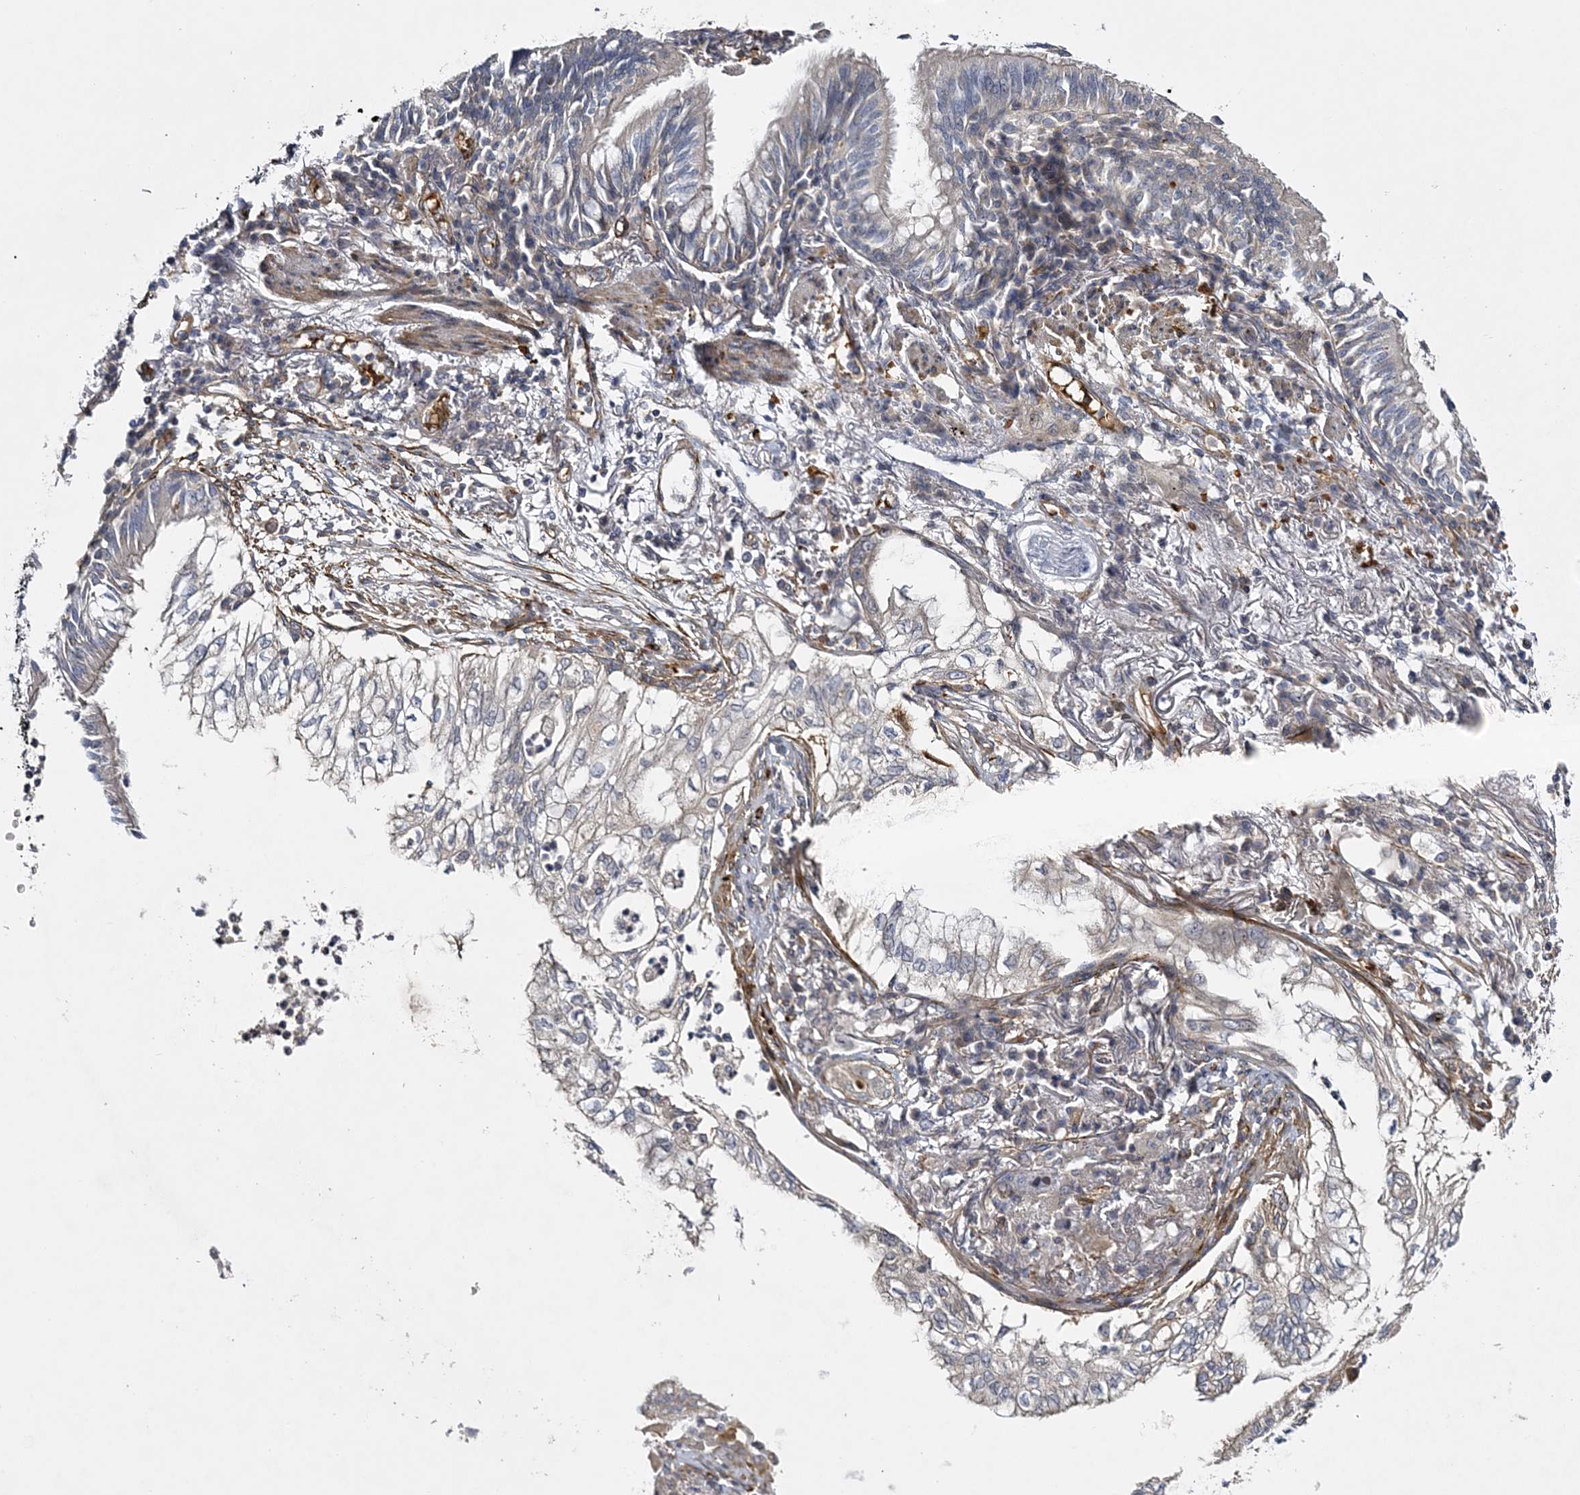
{"staining": {"intensity": "weak", "quantity": "<25%", "location": "cytoplasmic/membranous"}, "tissue": "lung cancer", "cell_type": "Tumor cells", "image_type": "cancer", "snomed": [{"axis": "morphology", "description": "Adenocarcinoma, NOS"}, {"axis": "topography", "description": "Lung"}], "caption": "Image shows no significant protein expression in tumor cells of lung cancer.", "gene": "CALN1", "patient": {"sex": "female", "age": 70}}